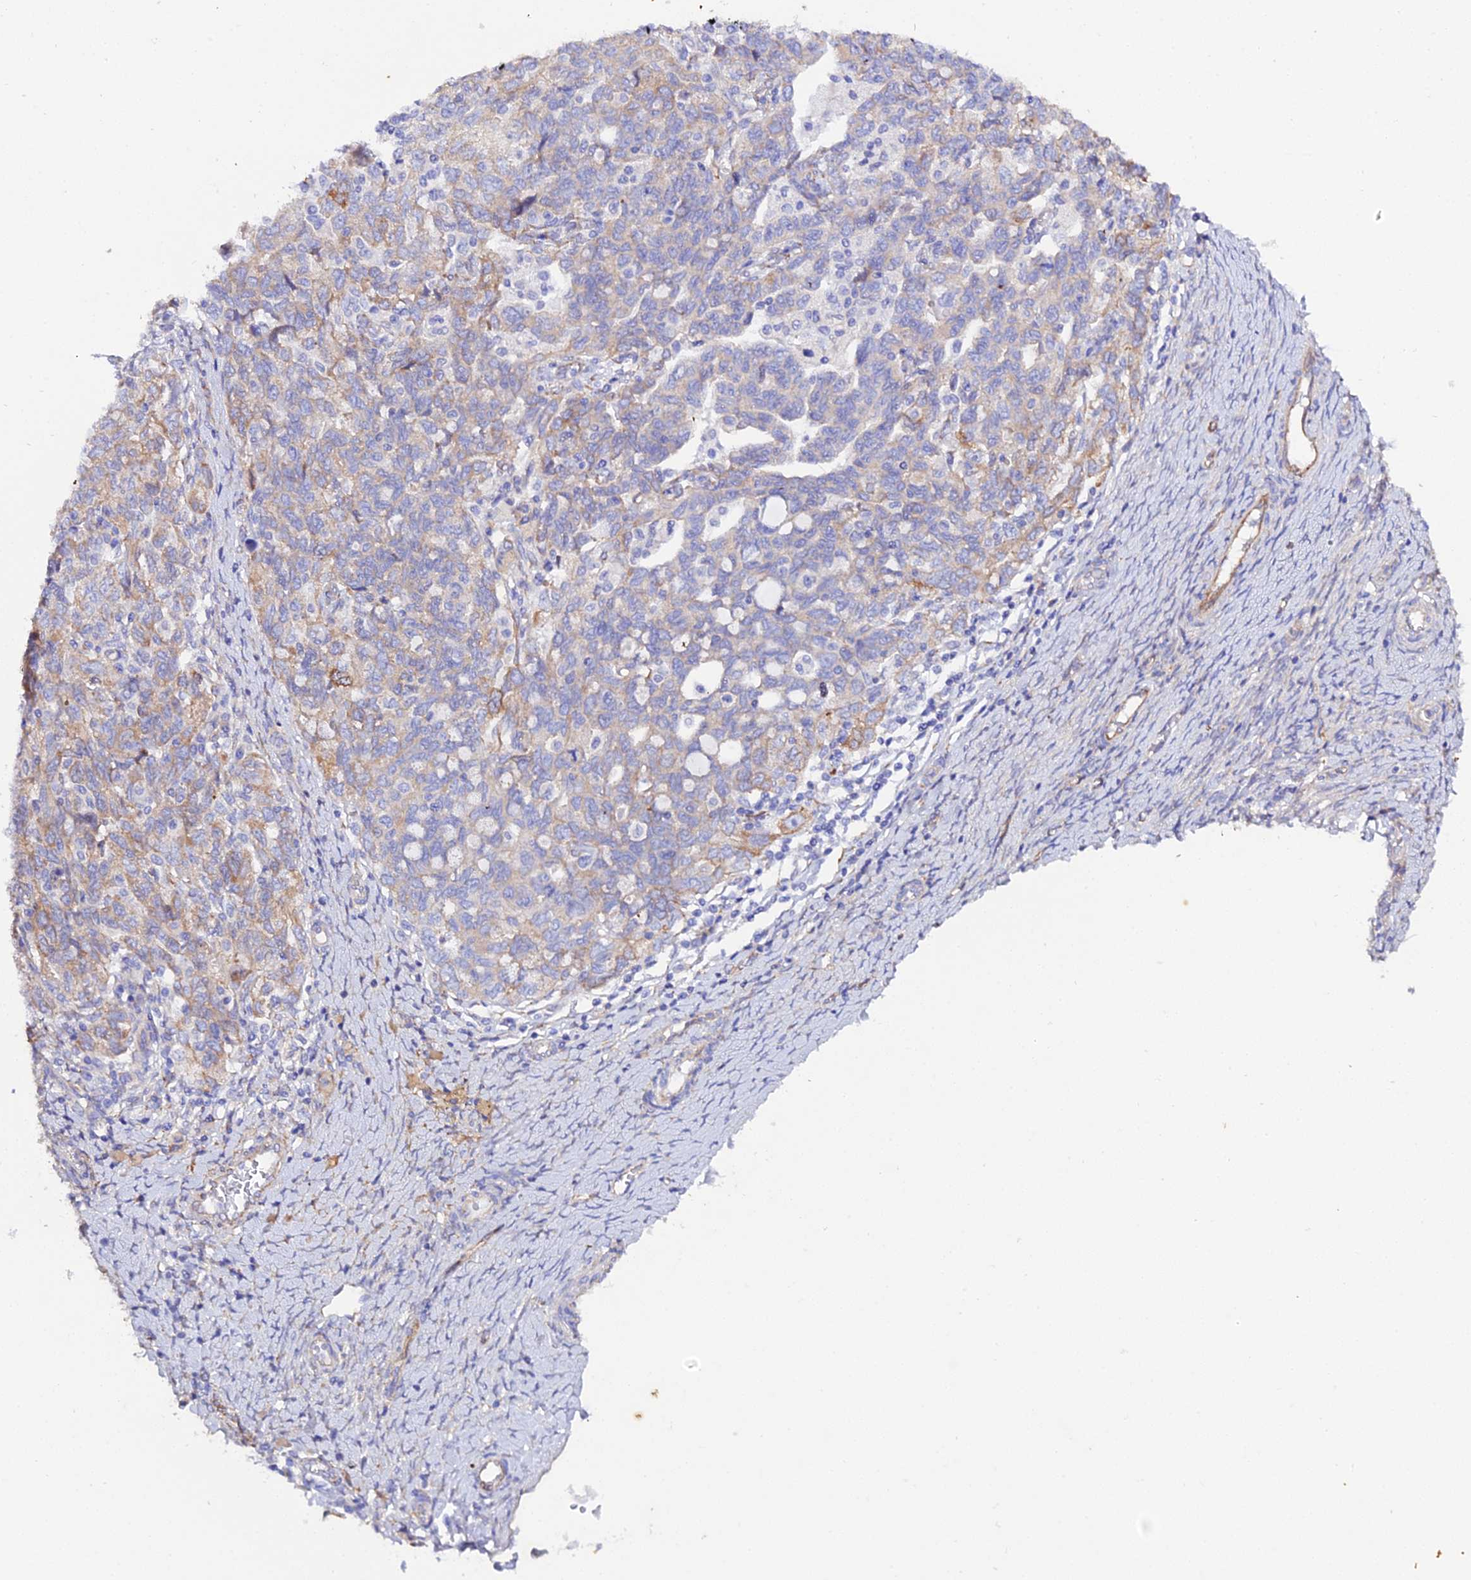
{"staining": {"intensity": "moderate", "quantity": "<25%", "location": "cytoplasmic/membranous"}, "tissue": "ovarian cancer", "cell_type": "Tumor cells", "image_type": "cancer", "snomed": [{"axis": "morphology", "description": "Carcinoma, NOS"}, {"axis": "morphology", "description": "Cystadenocarcinoma, serous, NOS"}, {"axis": "topography", "description": "Ovary"}], "caption": "Human ovarian cancer (serous cystadenocarcinoma) stained with a brown dye demonstrates moderate cytoplasmic/membranous positive staining in approximately <25% of tumor cells.", "gene": "CFAP45", "patient": {"sex": "female", "age": 69}}